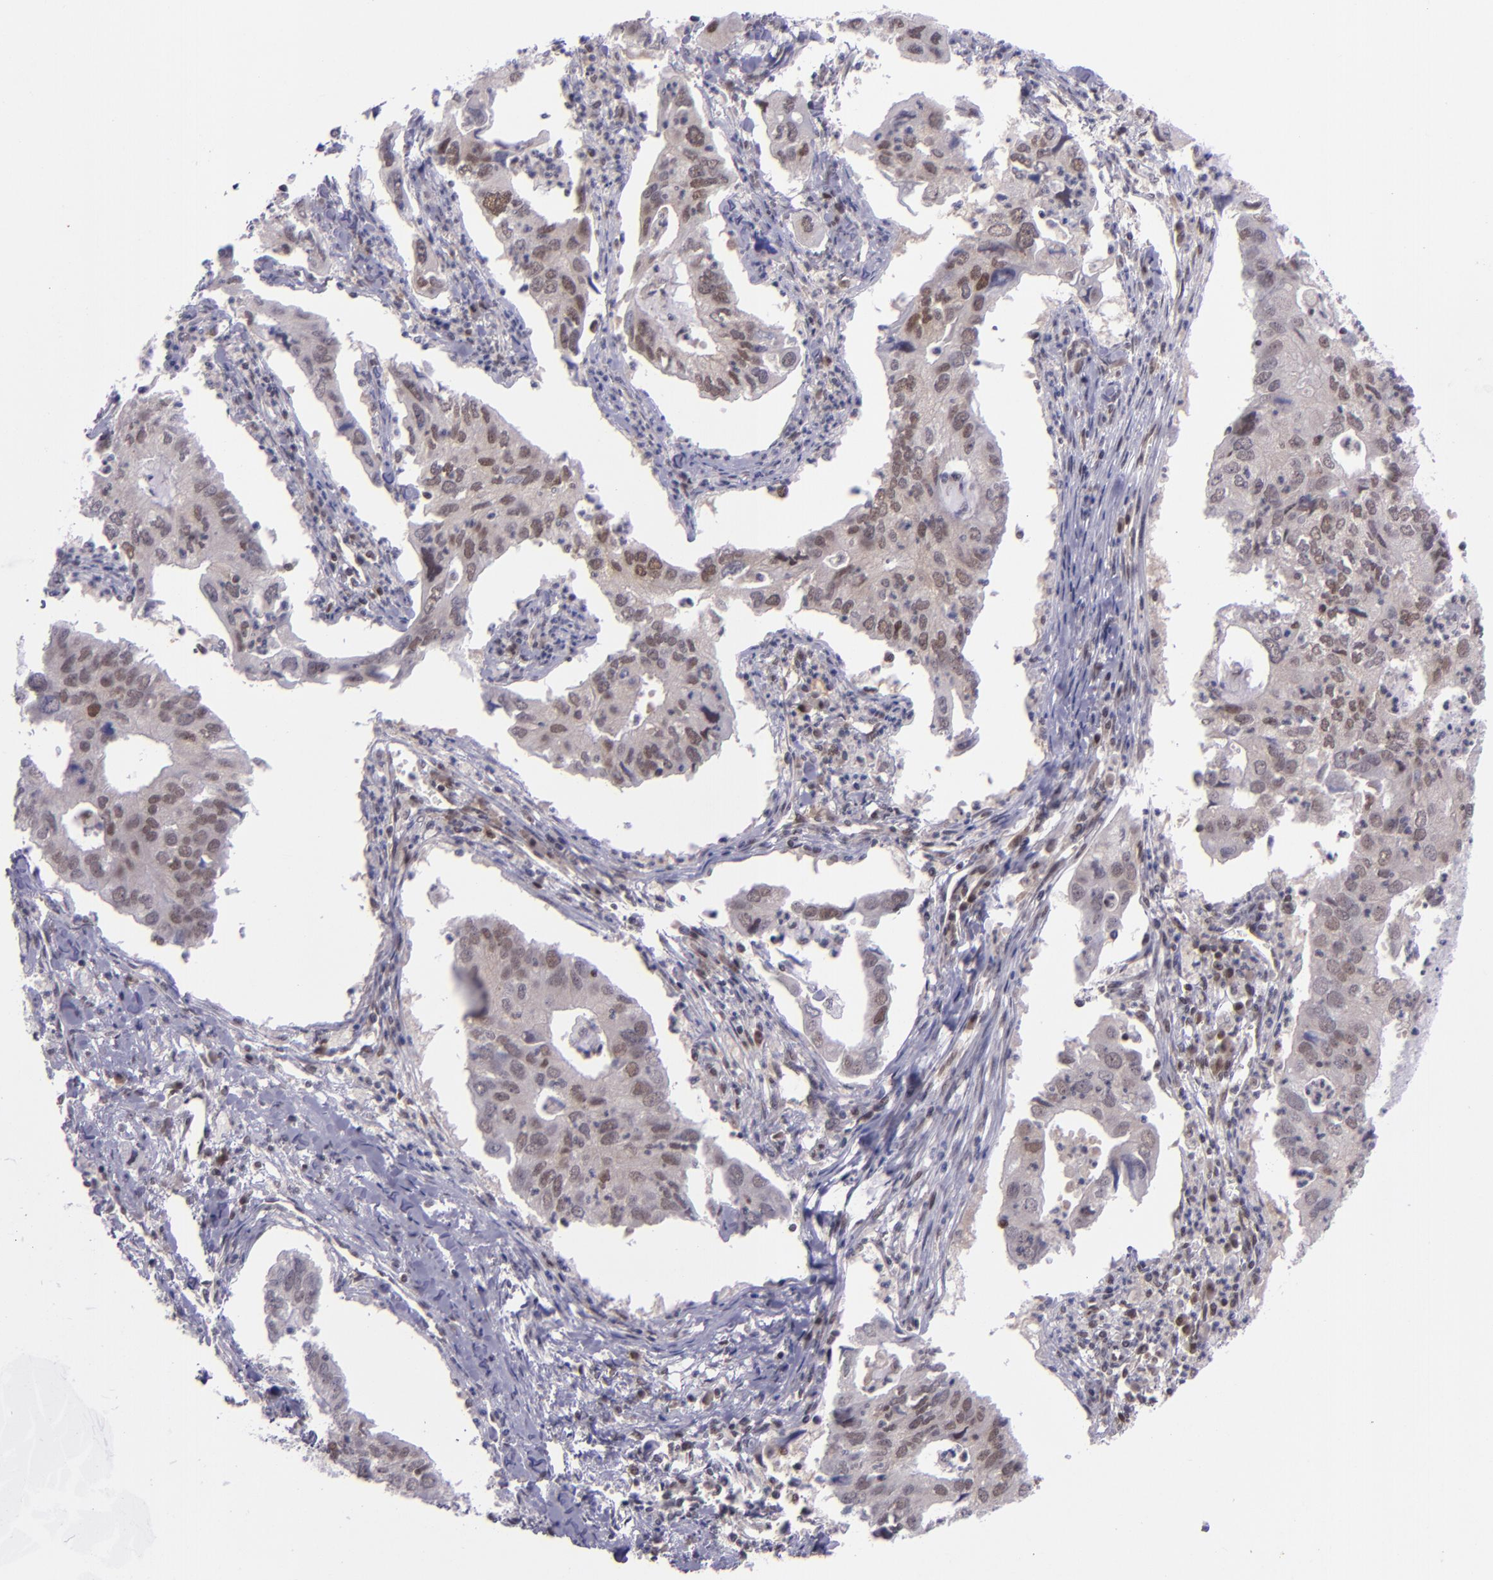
{"staining": {"intensity": "weak", "quantity": ">75%", "location": "cytoplasmic/membranous,nuclear"}, "tissue": "lung cancer", "cell_type": "Tumor cells", "image_type": "cancer", "snomed": [{"axis": "morphology", "description": "Adenocarcinoma, NOS"}, {"axis": "topography", "description": "Lung"}], "caption": "This is an image of immunohistochemistry staining of lung cancer (adenocarcinoma), which shows weak positivity in the cytoplasmic/membranous and nuclear of tumor cells.", "gene": "BAG1", "patient": {"sex": "male", "age": 48}}